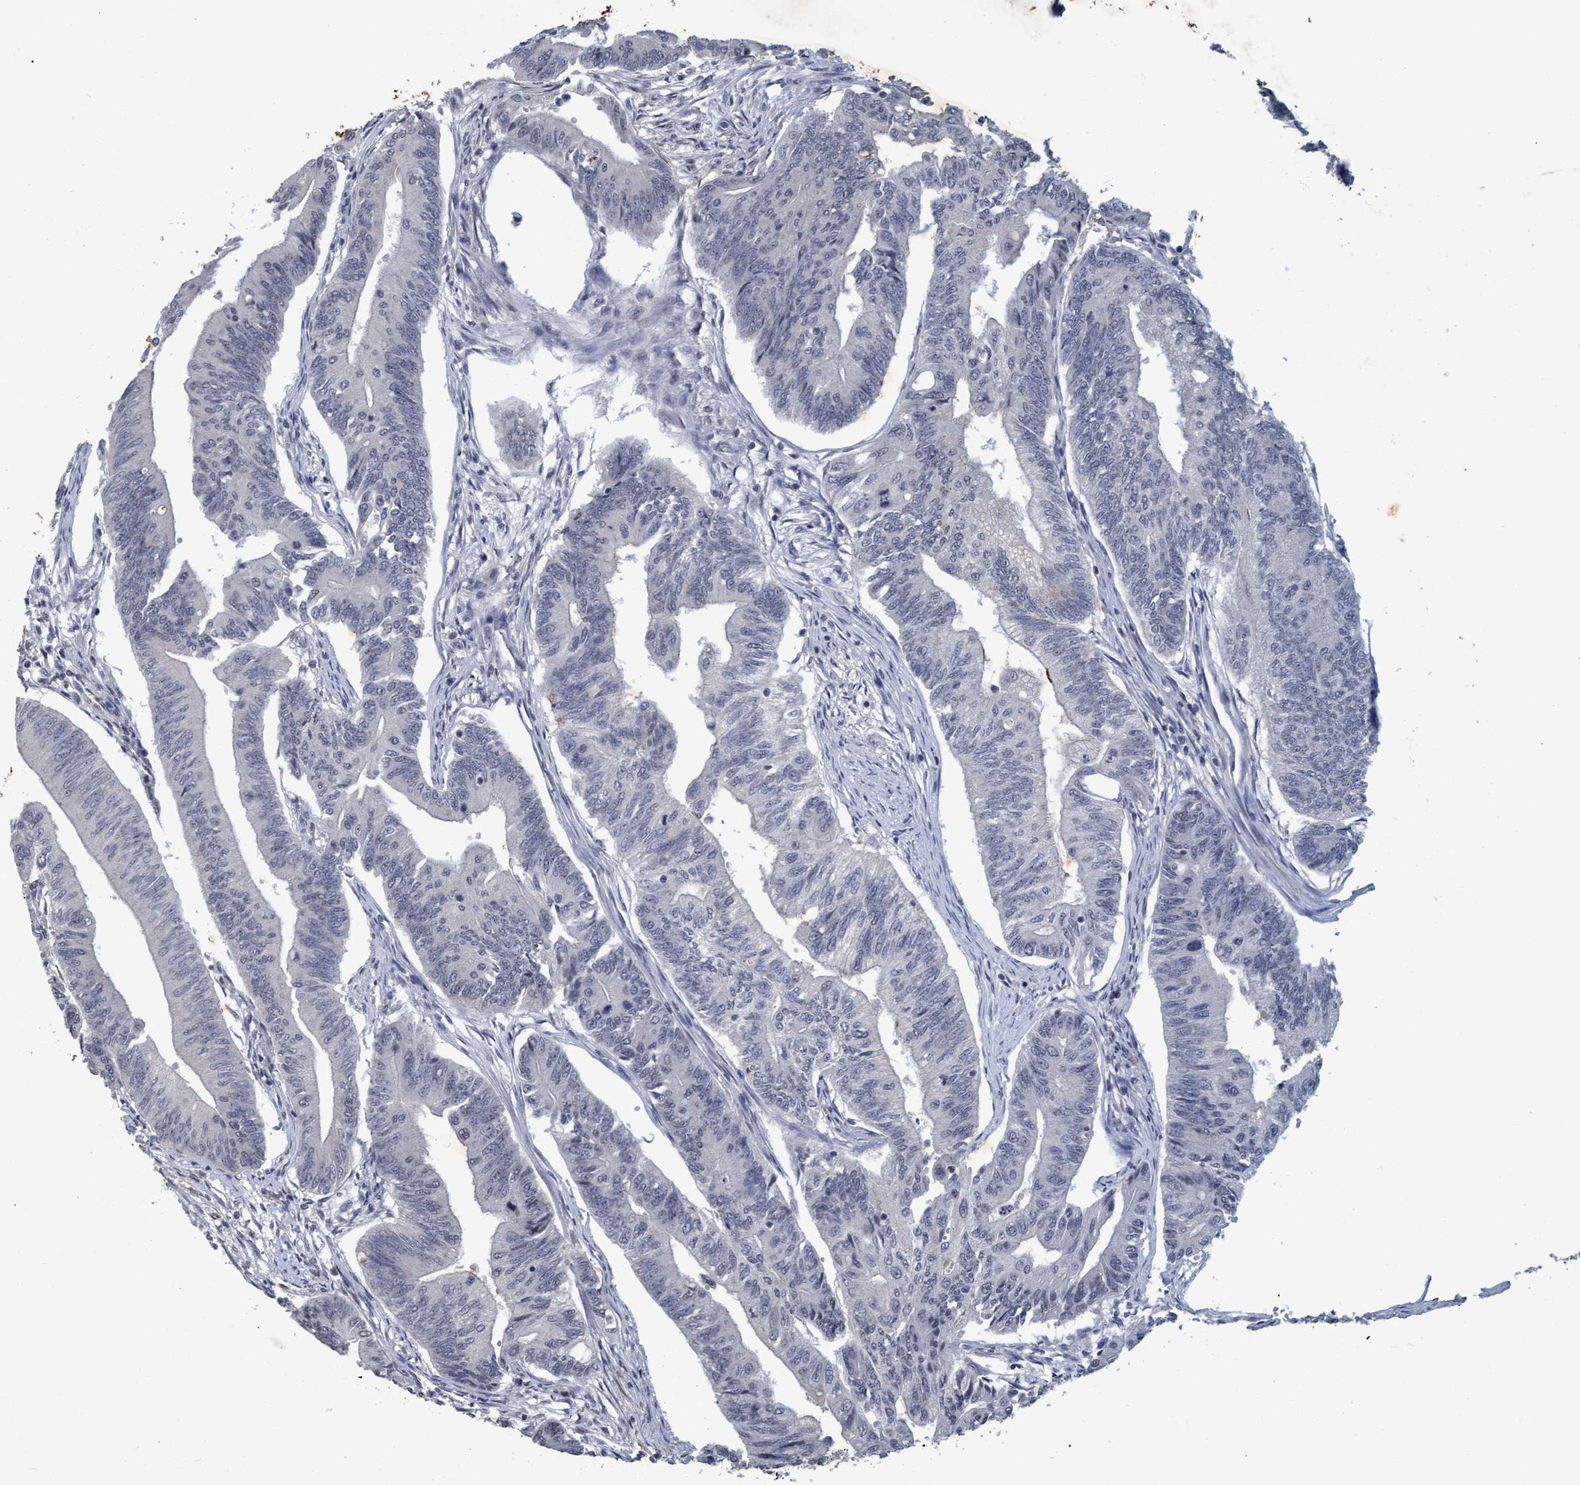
{"staining": {"intensity": "negative", "quantity": "none", "location": "none"}, "tissue": "colorectal cancer", "cell_type": "Tumor cells", "image_type": "cancer", "snomed": [{"axis": "morphology", "description": "Adenoma, NOS"}, {"axis": "morphology", "description": "Adenocarcinoma, NOS"}, {"axis": "topography", "description": "Colon"}], "caption": "Protein analysis of adenocarcinoma (colorectal) displays no significant staining in tumor cells.", "gene": "GALC", "patient": {"sex": "male", "age": 79}}